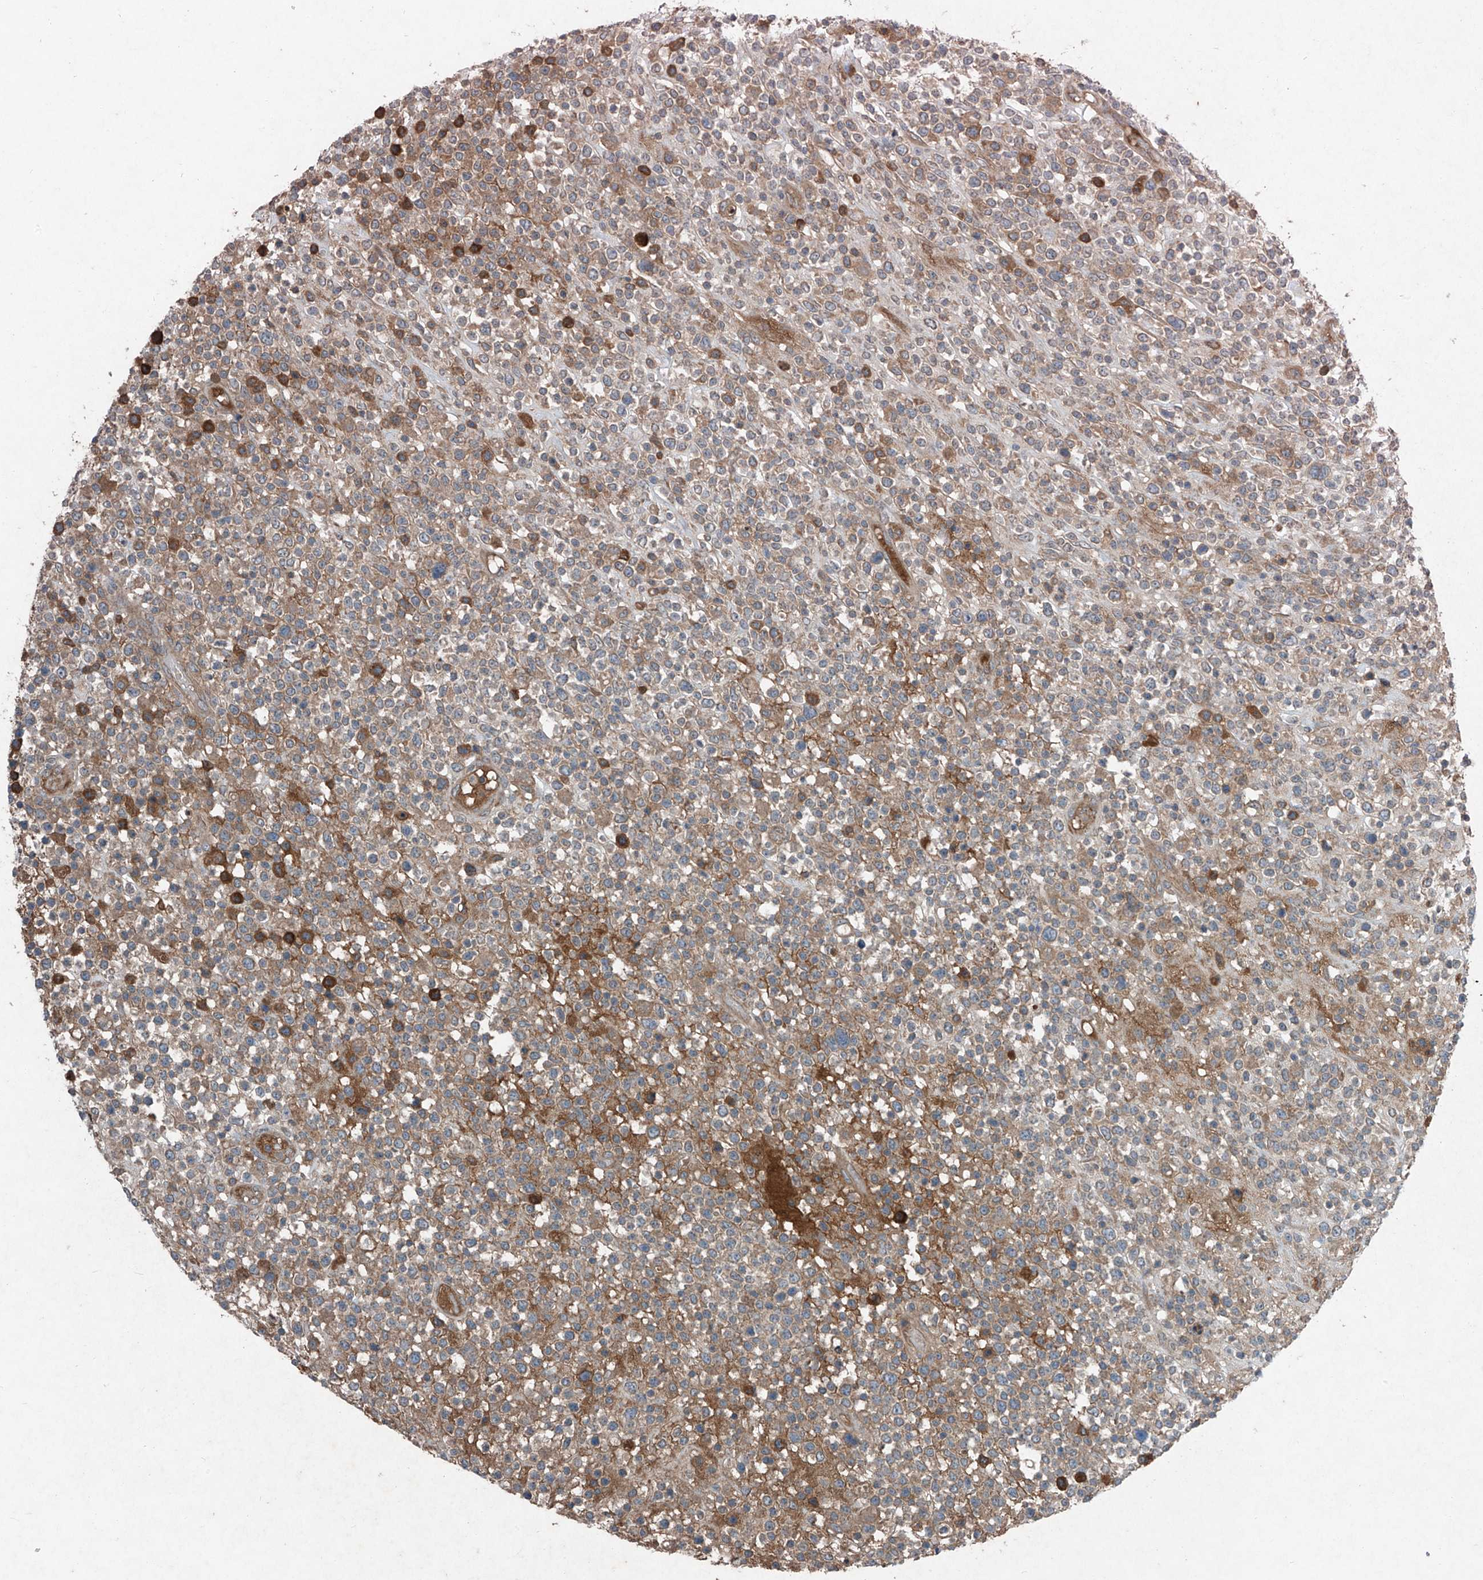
{"staining": {"intensity": "weak", "quantity": "25%-75%", "location": "cytoplasmic/membranous"}, "tissue": "lymphoma", "cell_type": "Tumor cells", "image_type": "cancer", "snomed": [{"axis": "morphology", "description": "Malignant lymphoma, non-Hodgkin's type, High grade"}, {"axis": "topography", "description": "Colon"}], "caption": "Protein analysis of lymphoma tissue exhibits weak cytoplasmic/membranous positivity in approximately 25%-75% of tumor cells.", "gene": "FOXRED2", "patient": {"sex": "female", "age": 53}}